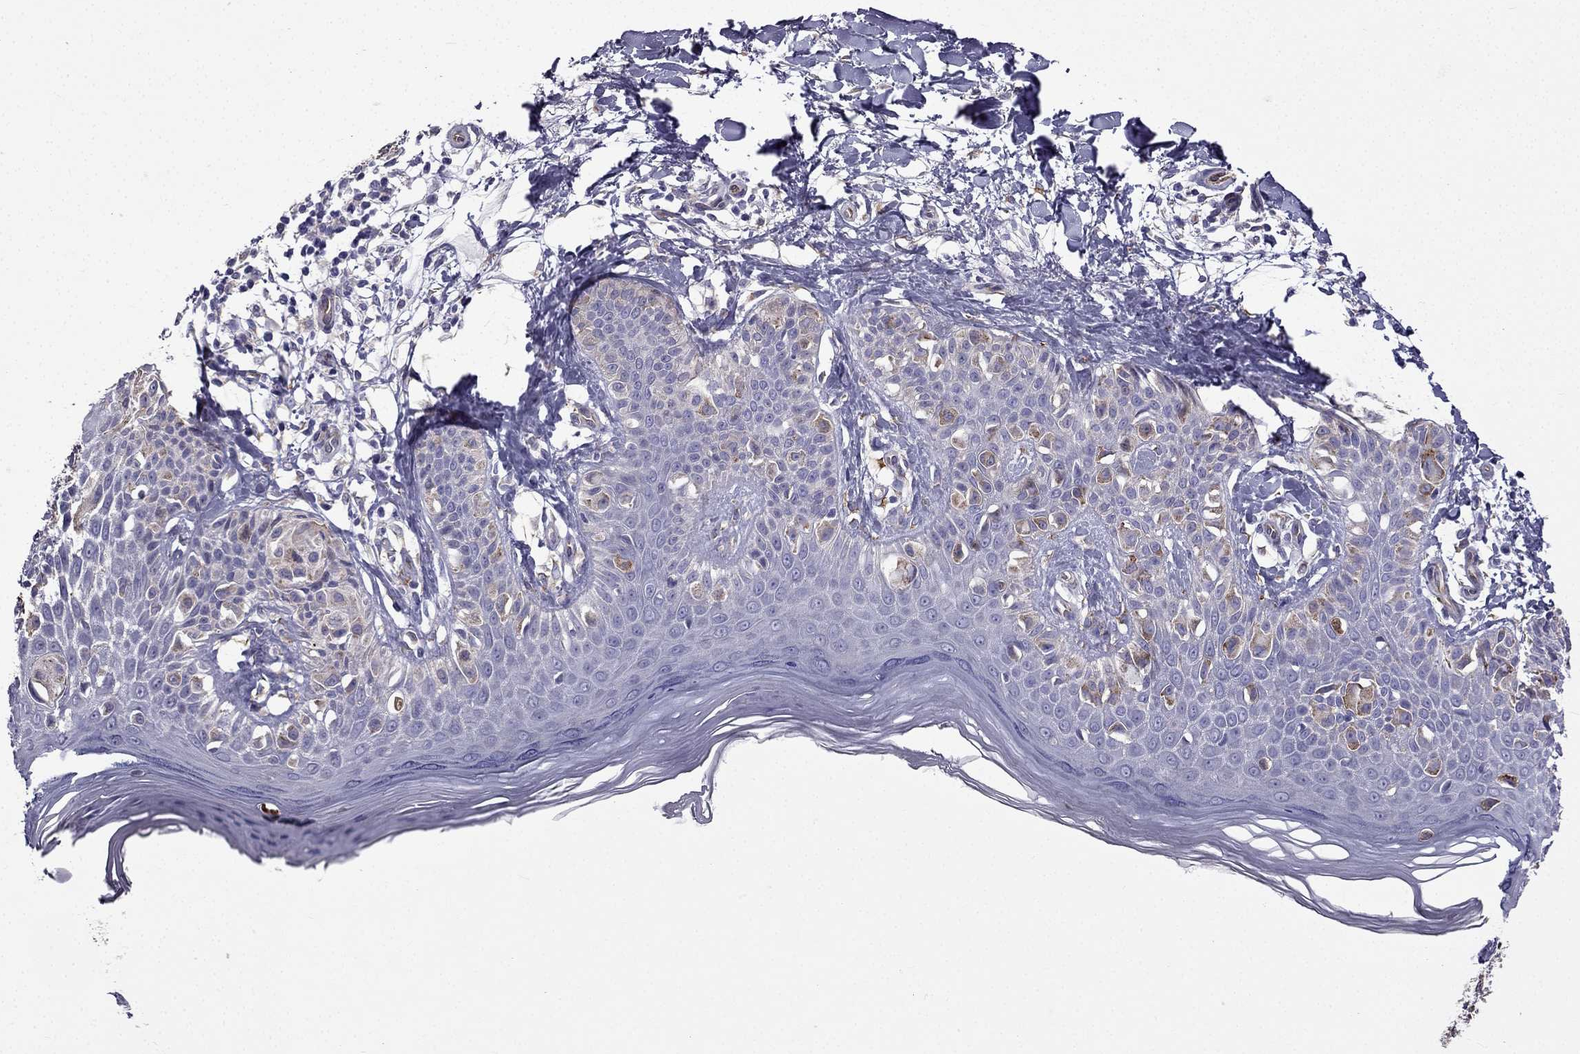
{"staining": {"intensity": "negative", "quantity": "none", "location": "none"}, "tissue": "melanoma", "cell_type": "Tumor cells", "image_type": "cancer", "snomed": [{"axis": "morphology", "description": "Malignant melanoma, NOS"}, {"axis": "topography", "description": "Skin"}], "caption": "Protein analysis of malignant melanoma reveals no significant staining in tumor cells. (Immunohistochemistry, brightfield microscopy, high magnification).", "gene": "IKBIP", "patient": {"sex": "female", "age": 73}}